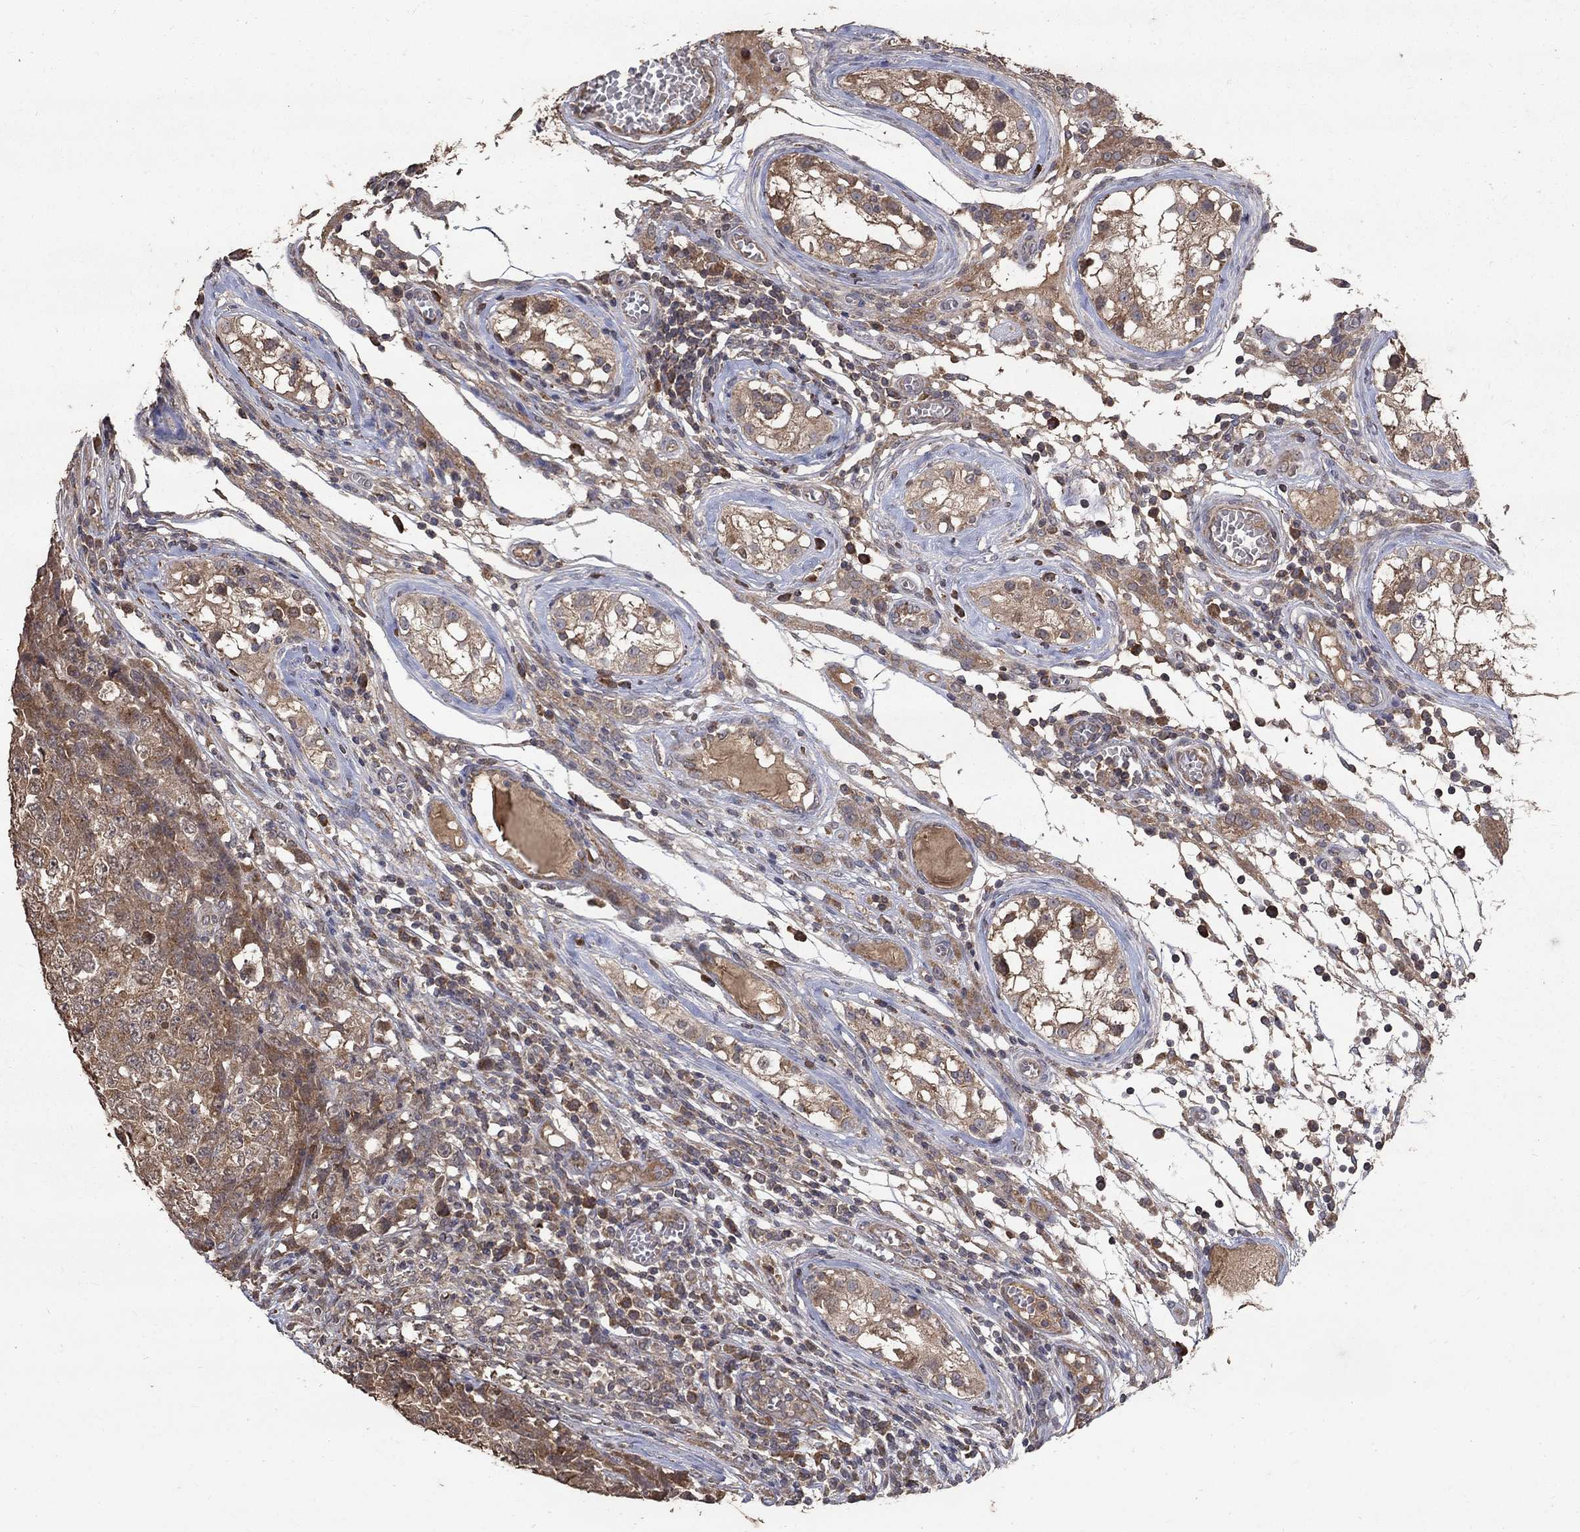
{"staining": {"intensity": "moderate", "quantity": "25%-75%", "location": "cytoplasmic/membranous"}, "tissue": "testis cancer", "cell_type": "Tumor cells", "image_type": "cancer", "snomed": [{"axis": "morphology", "description": "Carcinoma, Embryonal, NOS"}, {"axis": "topography", "description": "Testis"}], "caption": "This image exhibits immunohistochemistry staining of testis cancer, with medium moderate cytoplasmic/membranous positivity in about 25%-75% of tumor cells.", "gene": "C17orf75", "patient": {"sex": "male", "age": 23}}